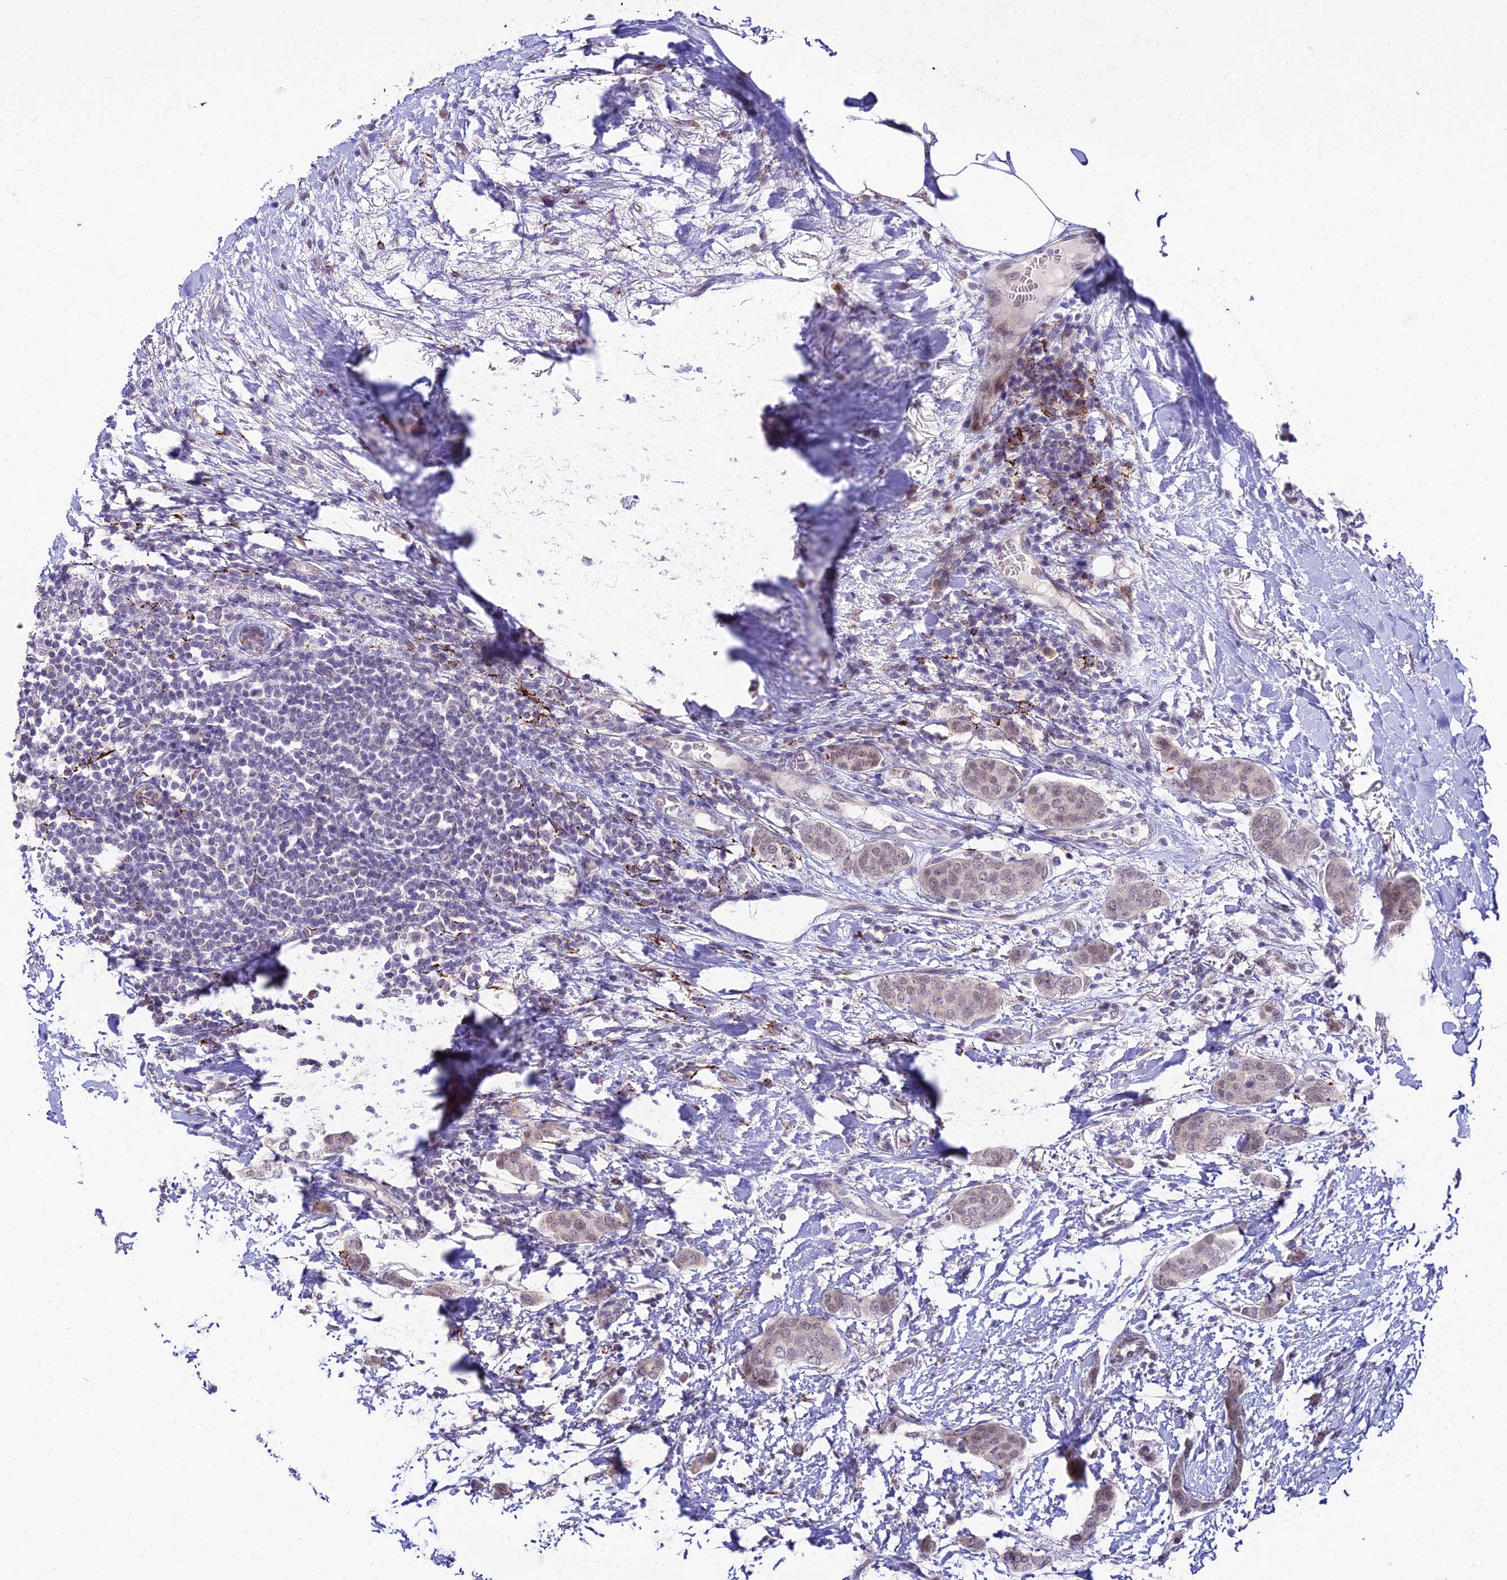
{"staining": {"intensity": "weak", "quantity": ">75%", "location": "nuclear"}, "tissue": "breast cancer", "cell_type": "Tumor cells", "image_type": "cancer", "snomed": [{"axis": "morphology", "description": "Duct carcinoma"}, {"axis": "topography", "description": "Breast"}], "caption": "Immunohistochemistry photomicrograph of neoplastic tissue: human breast cancer (intraductal carcinoma) stained using immunohistochemistry (IHC) reveals low levels of weak protein expression localized specifically in the nuclear of tumor cells, appearing as a nuclear brown color.", "gene": "C6orf163", "patient": {"sex": "female", "age": 72}}